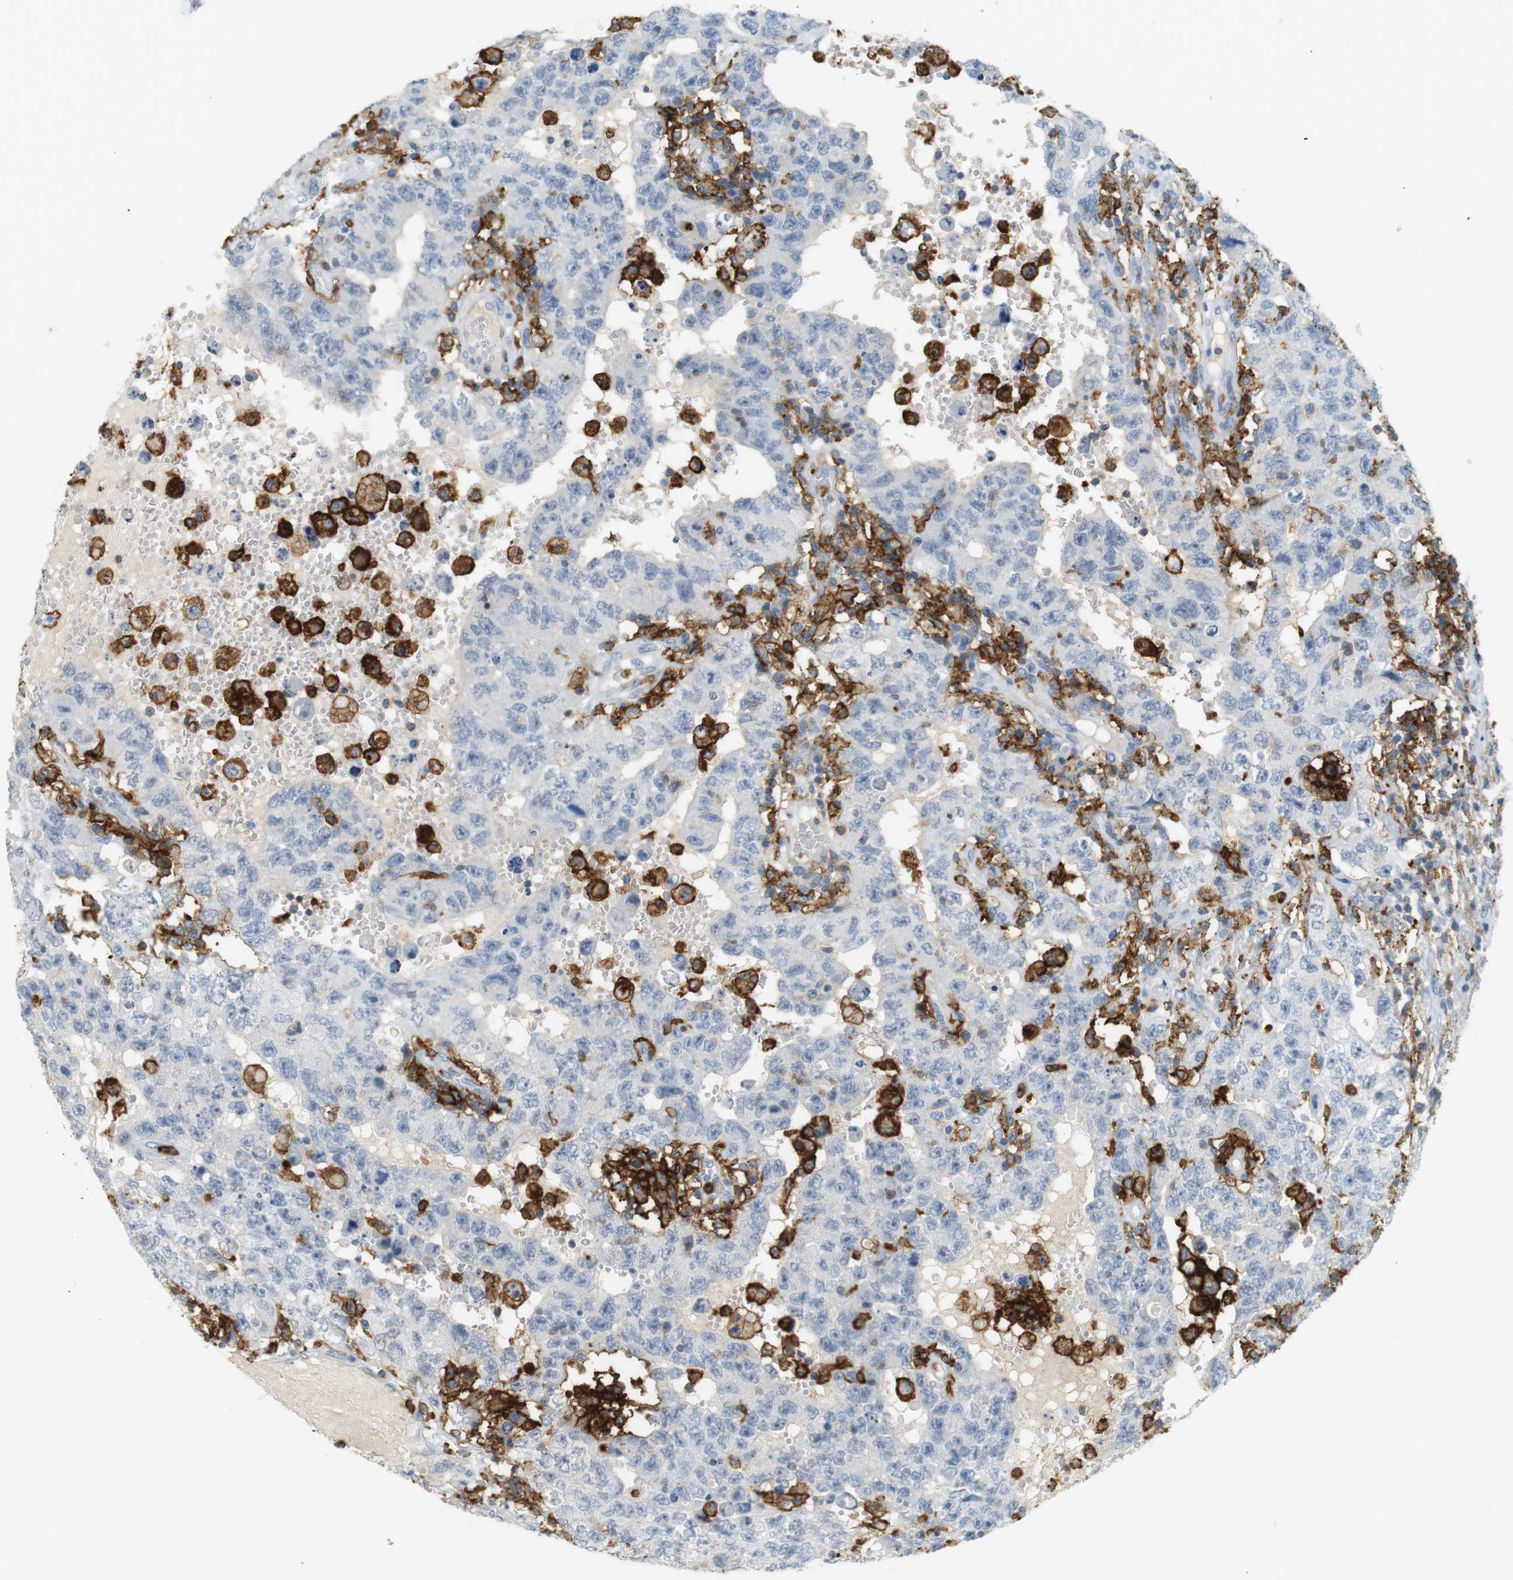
{"staining": {"intensity": "negative", "quantity": "none", "location": "none"}, "tissue": "testis cancer", "cell_type": "Tumor cells", "image_type": "cancer", "snomed": [{"axis": "morphology", "description": "Carcinoma, Embryonal, NOS"}, {"axis": "topography", "description": "Testis"}], "caption": "Immunohistochemistry (IHC) image of neoplastic tissue: embryonal carcinoma (testis) stained with DAB (3,3'-diaminobenzidine) displays no significant protein expression in tumor cells.", "gene": "SIRPA", "patient": {"sex": "male", "age": 26}}